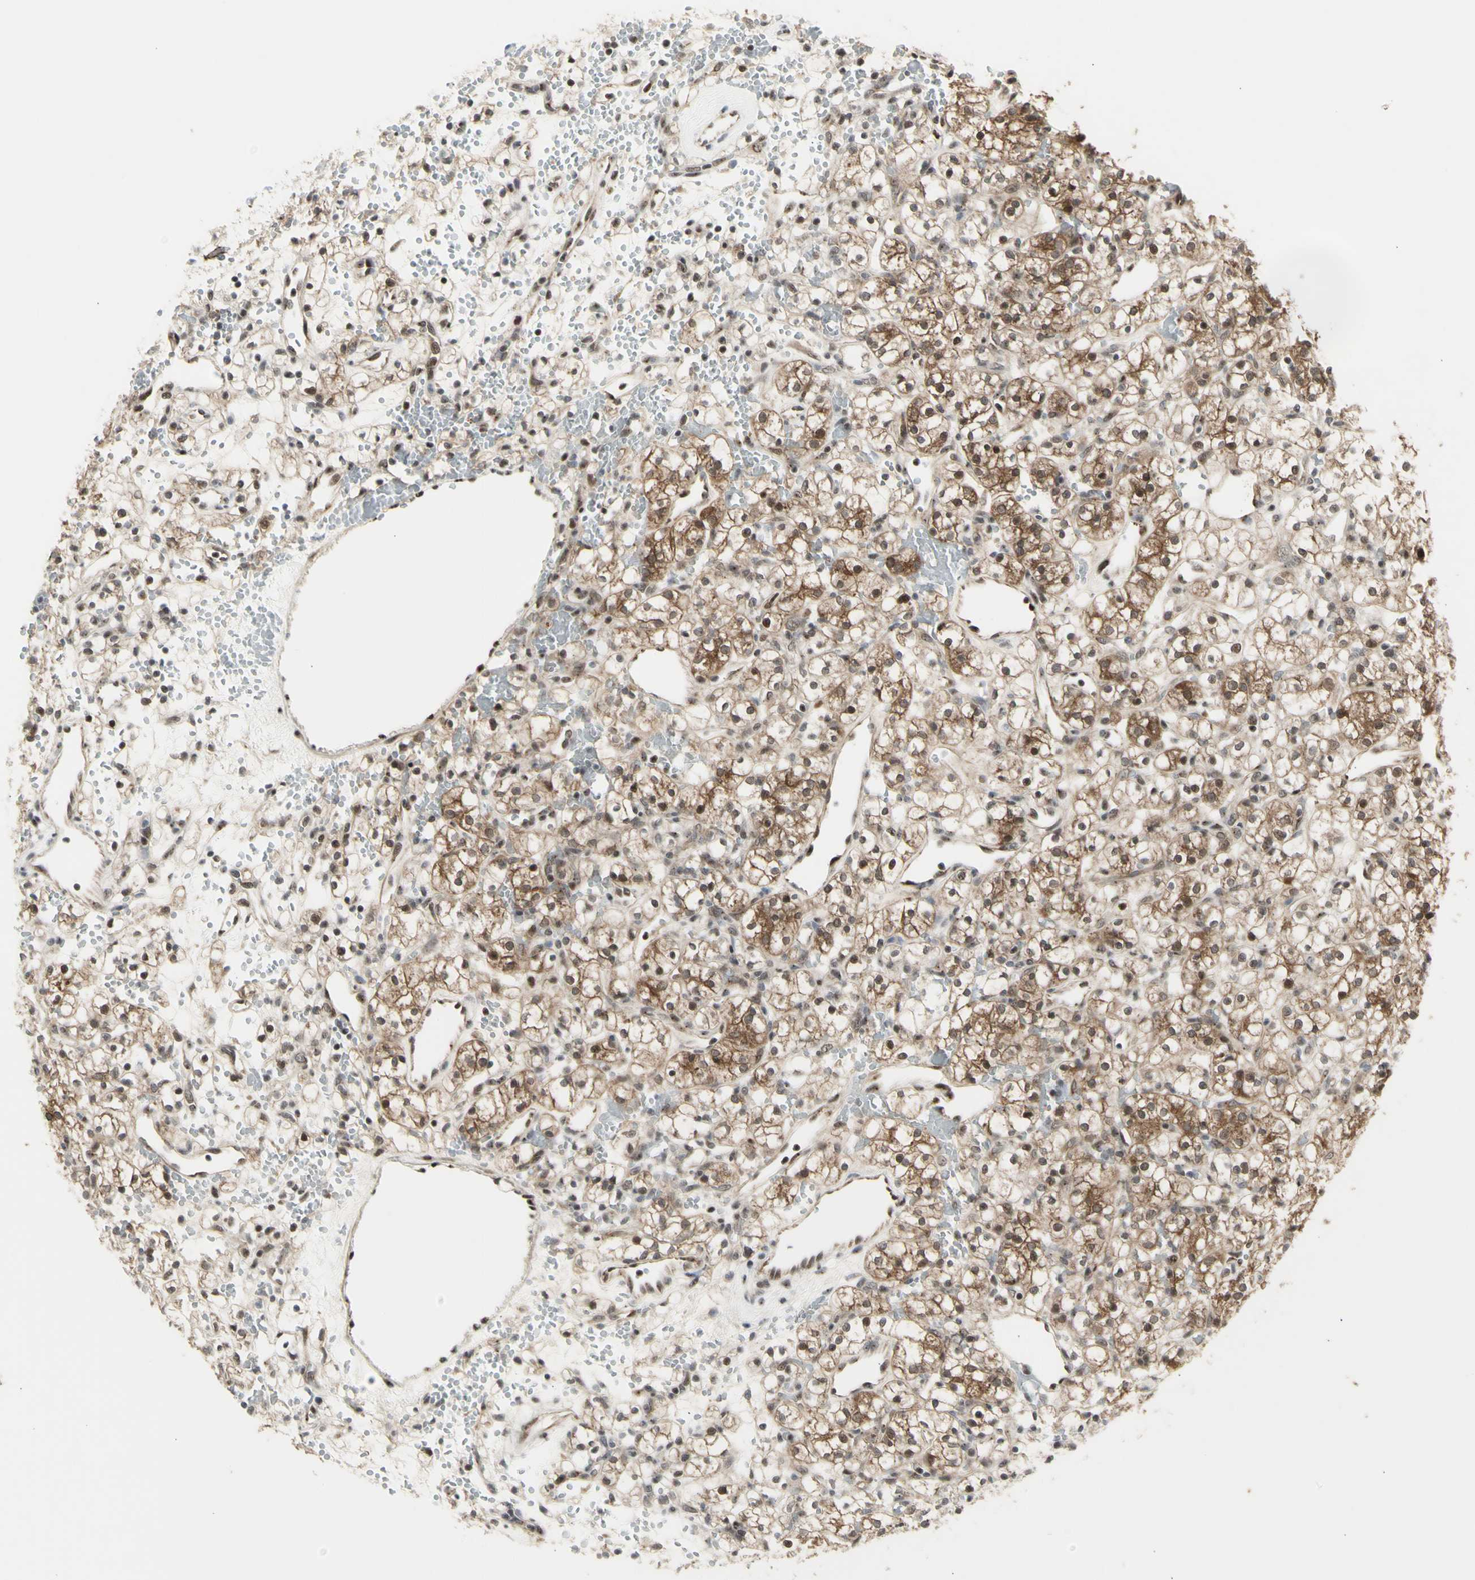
{"staining": {"intensity": "moderate", "quantity": ">75%", "location": "cytoplasmic/membranous,nuclear"}, "tissue": "renal cancer", "cell_type": "Tumor cells", "image_type": "cancer", "snomed": [{"axis": "morphology", "description": "Adenocarcinoma, NOS"}, {"axis": "topography", "description": "Kidney"}], "caption": "Renal cancer stained with a brown dye exhibits moderate cytoplasmic/membranous and nuclear positive positivity in approximately >75% of tumor cells.", "gene": "DHRS7B", "patient": {"sex": "female", "age": 60}}